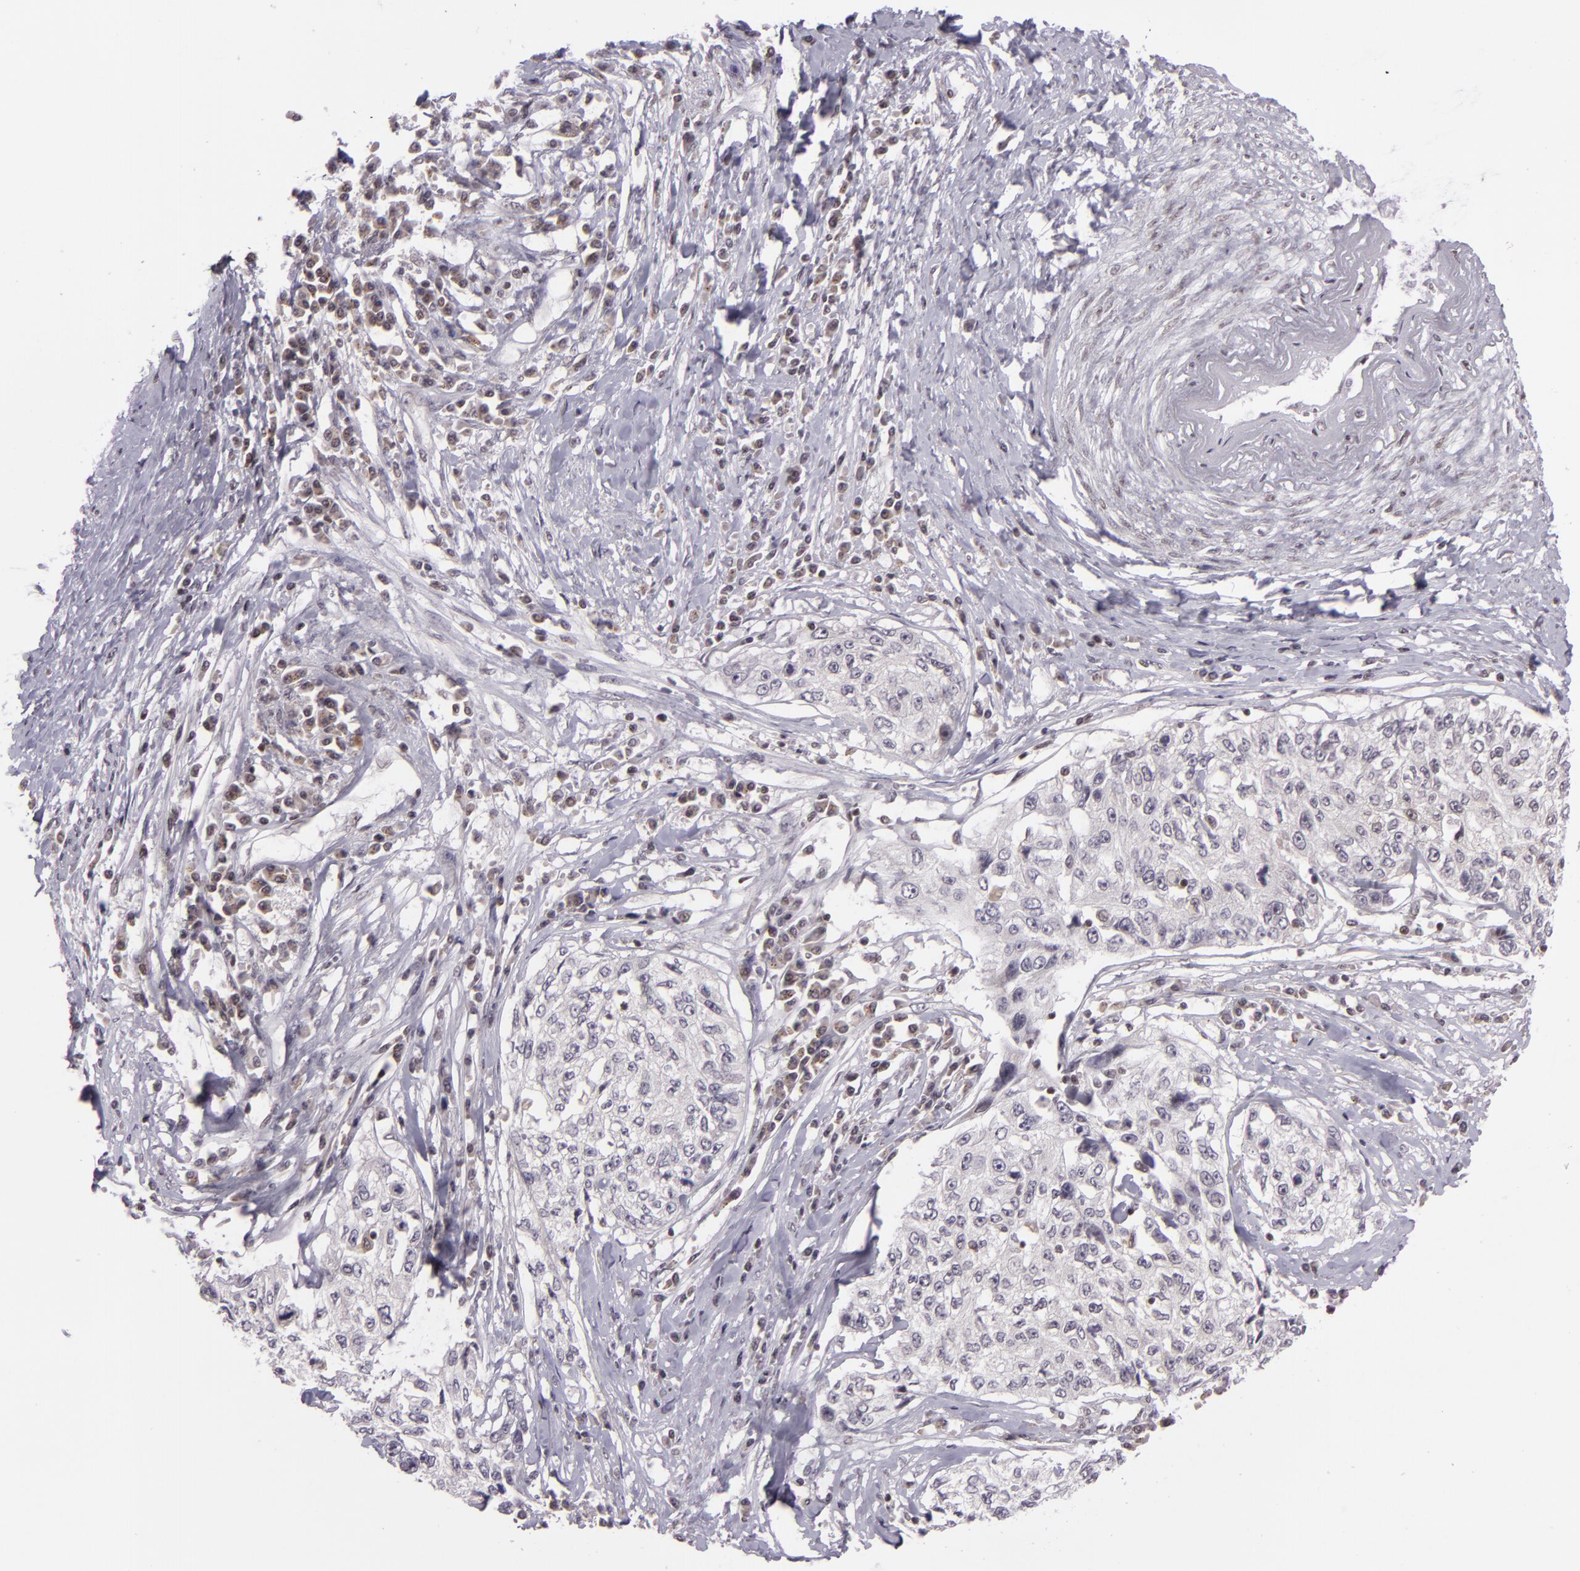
{"staining": {"intensity": "weak", "quantity": "<25%", "location": "nuclear"}, "tissue": "cervical cancer", "cell_type": "Tumor cells", "image_type": "cancer", "snomed": [{"axis": "morphology", "description": "Squamous cell carcinoma, NOS"}, {"axis": "topography", "description": "Cervix"}], "caption": "Immunohistochemistry histopathology image of neoplastic tissue: human cervical squamous cell carcinoma stained with DAB (3,3'-diaminobenzidine) demonstrates no significant protein positivity in tumor cells.", "gene": "ZFX", "patient": {"sex": "female", "age": 57}}